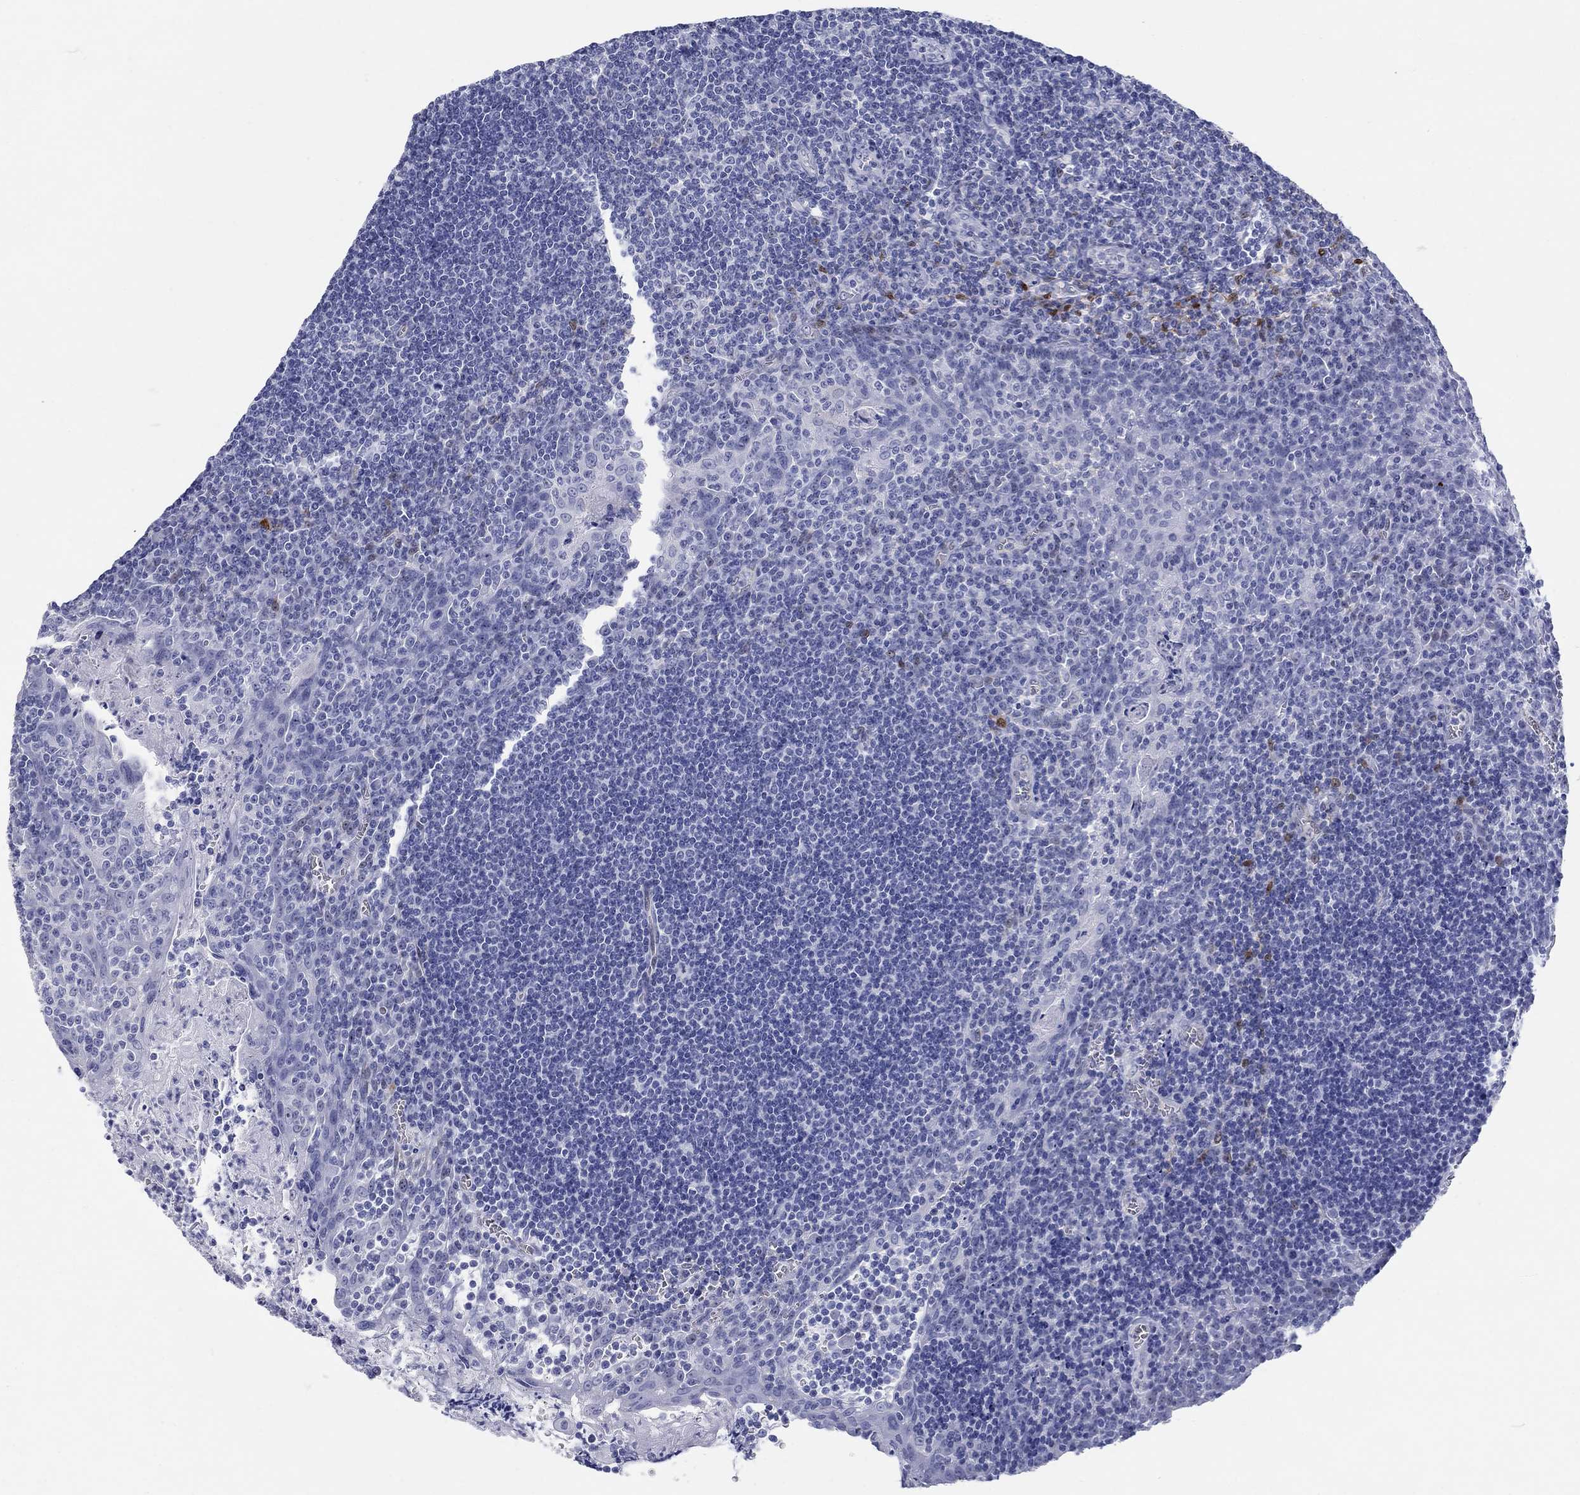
{"staining": {"intensity": "negative", "quantity": "none", "location": "none"}, "tissue": "tonsil", "cell_type": "Germinal center cells", "image_type": "normal", "snomed": [{"axis": "morphology", "description": "Normal tissue, NOS"}, {"axis": "morphology", "description": "Inflammation, NOS"}, {"axis": "topography", "description": "Tonsil"}], "caption": "Immunohistochemistry micrograph of normal tonsil stained for a protein (brown), which displays no positivity in germinal center cells. (Immunohistochemistry, brightfield microscopy, high magnification).", "gene": "AKR1C1", "patient": {"sex": "female", "age": 31}}